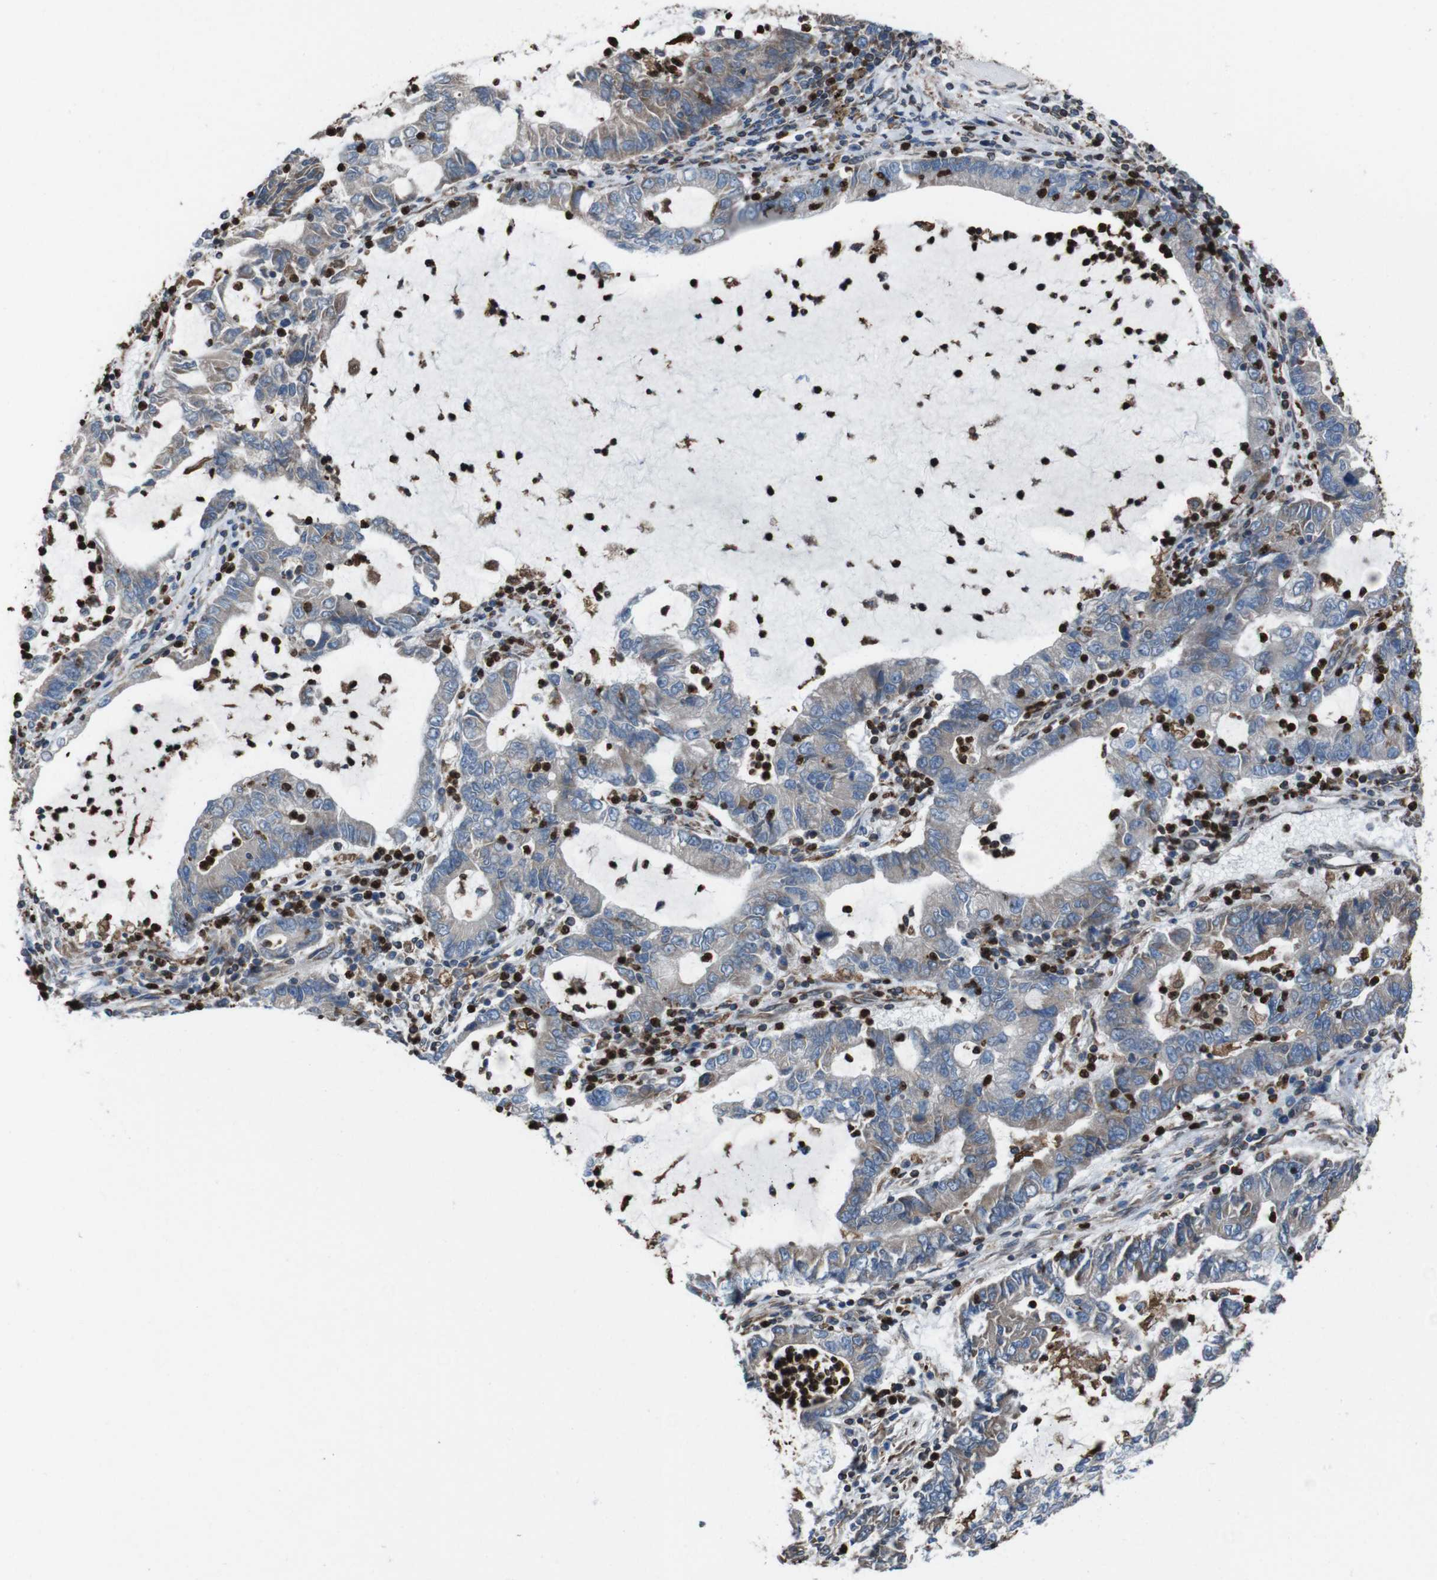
{"staining": {"intensity": "weak", "quantity": "<25%", "location": "cytoplasmic/membranous"}, "tissue": "lung cancer", "cell_type": "Tumor cells", "image_type": "cancer", "snomed": [{"axis": "morphology", "description": "Adenocarcinoma, NOS"}, {"axis": "topography", "description": "Lung"}], "caption": "Histopathology image shows no protein positivity in tumor cells of adenocarcinoma (lung) tissue. (Brightfield microscopy of DAB (3,3'-diaminobenzidine) IHC at high magnification).", "gene": "APMAP", "patient": {"sex": "female", "age": 51}}